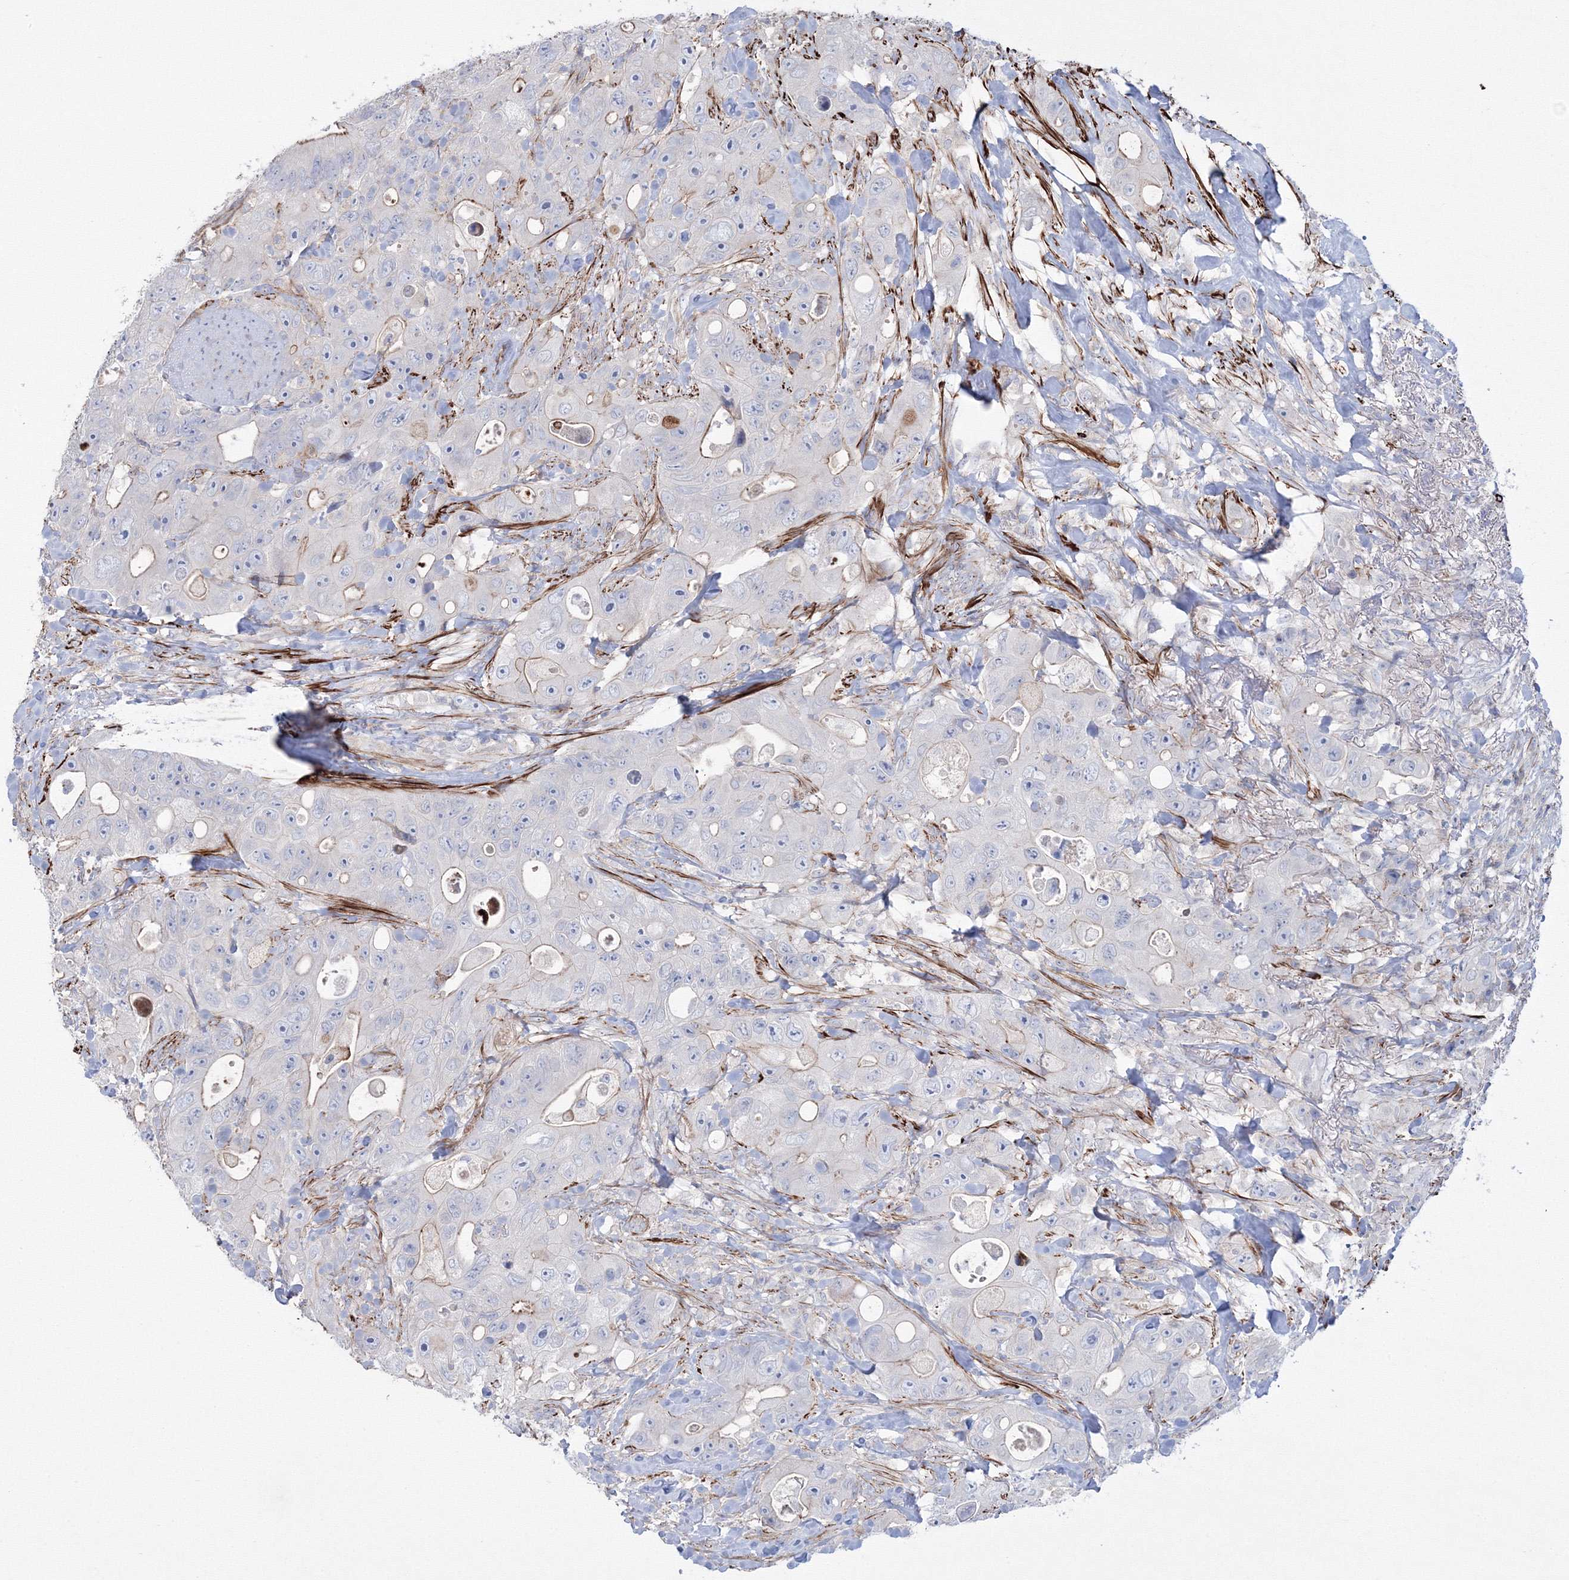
{"staining": {"intensity": "negative", "quantity": "none", "location": "none"}, "tissue": "colorectal cancer", "cell_type": "Tumor cells", "image_type": "cancer", "snomed": [{"axis": "morphology", "description": "Adenocarcinoma, NOS"}, {"axis": "topography", "description": "Colon"}], "caption": "The photomicrograph shows no significant expression in tumor cells of colorectal adenocarcinoma.", "gene": "GPR82", "patient": {"sex": "female", "age": 46}}